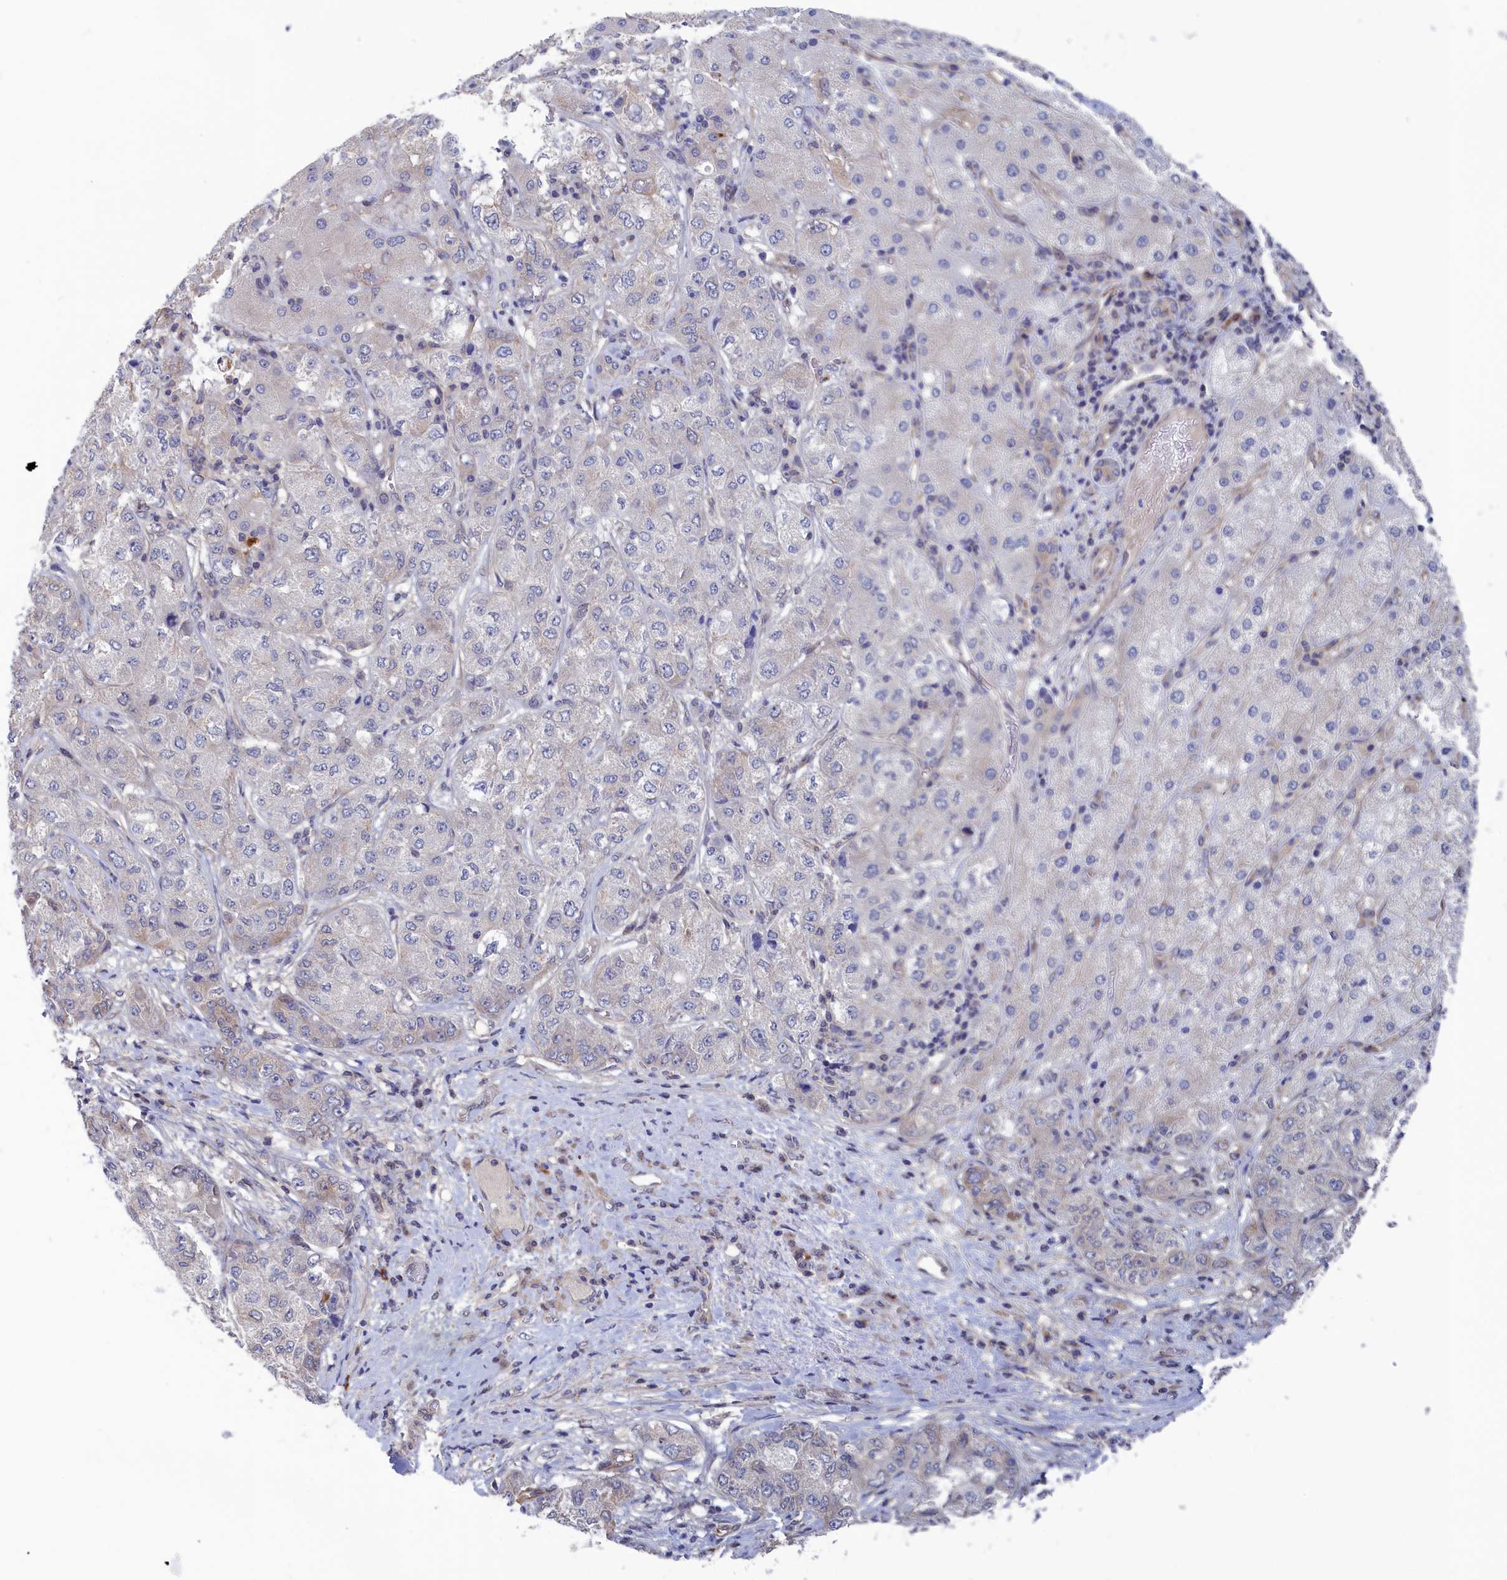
{"staining": {"intensity": "negative", "quantity": "none", "location": "none"}, "tissue": "liver cancer", "cell_type": "Tumor cells", "image_type": "cancer", "snomed": [{"axis": "morphology", "description": "Carcinoma, Hepatocellular, NOS"}, {"axis": "topography", "description": "Liver"}], "caption": "DAB (3,3'-diaminobenzidine) immunohistochemical staining of hepatocellular carcinoma (liver) demonstrates no significant positivity in tumor cells. (IHC, brightfield microscopy, high magnification).", "gene": "NUTF2", "patient": {"sex": "male", "age": 80}}